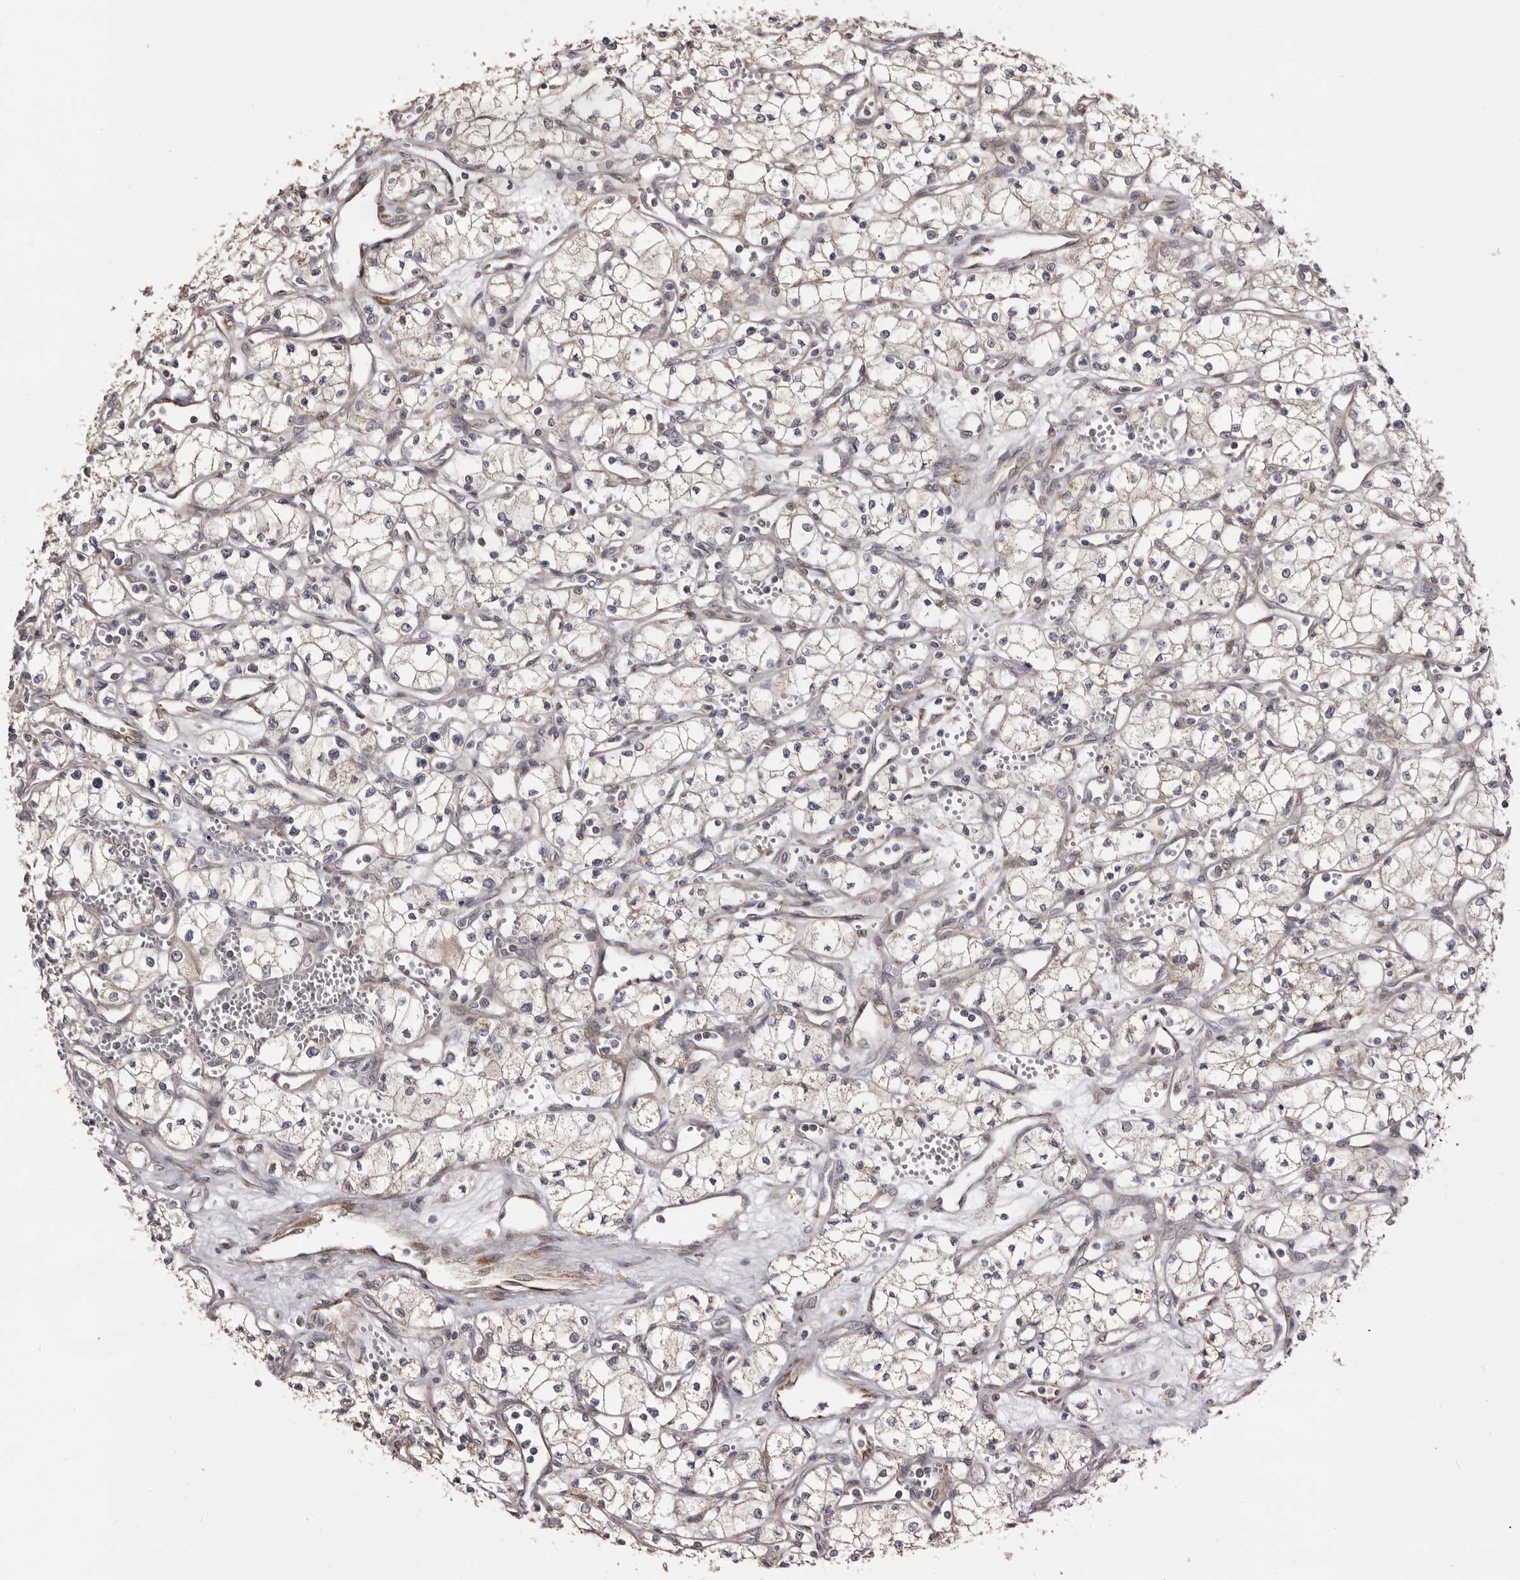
{"staining": {"intensity": "weak", "quantity": ">75%", "location": "cytoplasmic/membranous"}, "tissue": "renal cancer", "cell_type": "Tumor cells", "image_type": "cancer", "snomed": [{"axis": "morphology", "description": "Adenocarcinoma, NOS"}, {"axis": "topography", "description": "Kidney"}], "caption": "Renal adenocarcinoma was stained to show a protein in brown. There is low levels of weak cytoplasmic/membranous staining in about >75% of tumor cells. The protein of interest is shown in brown color, while the nuclei are stained blue.", "gene": "PIGX", "patient": {"sex": "male", "age": 59}}